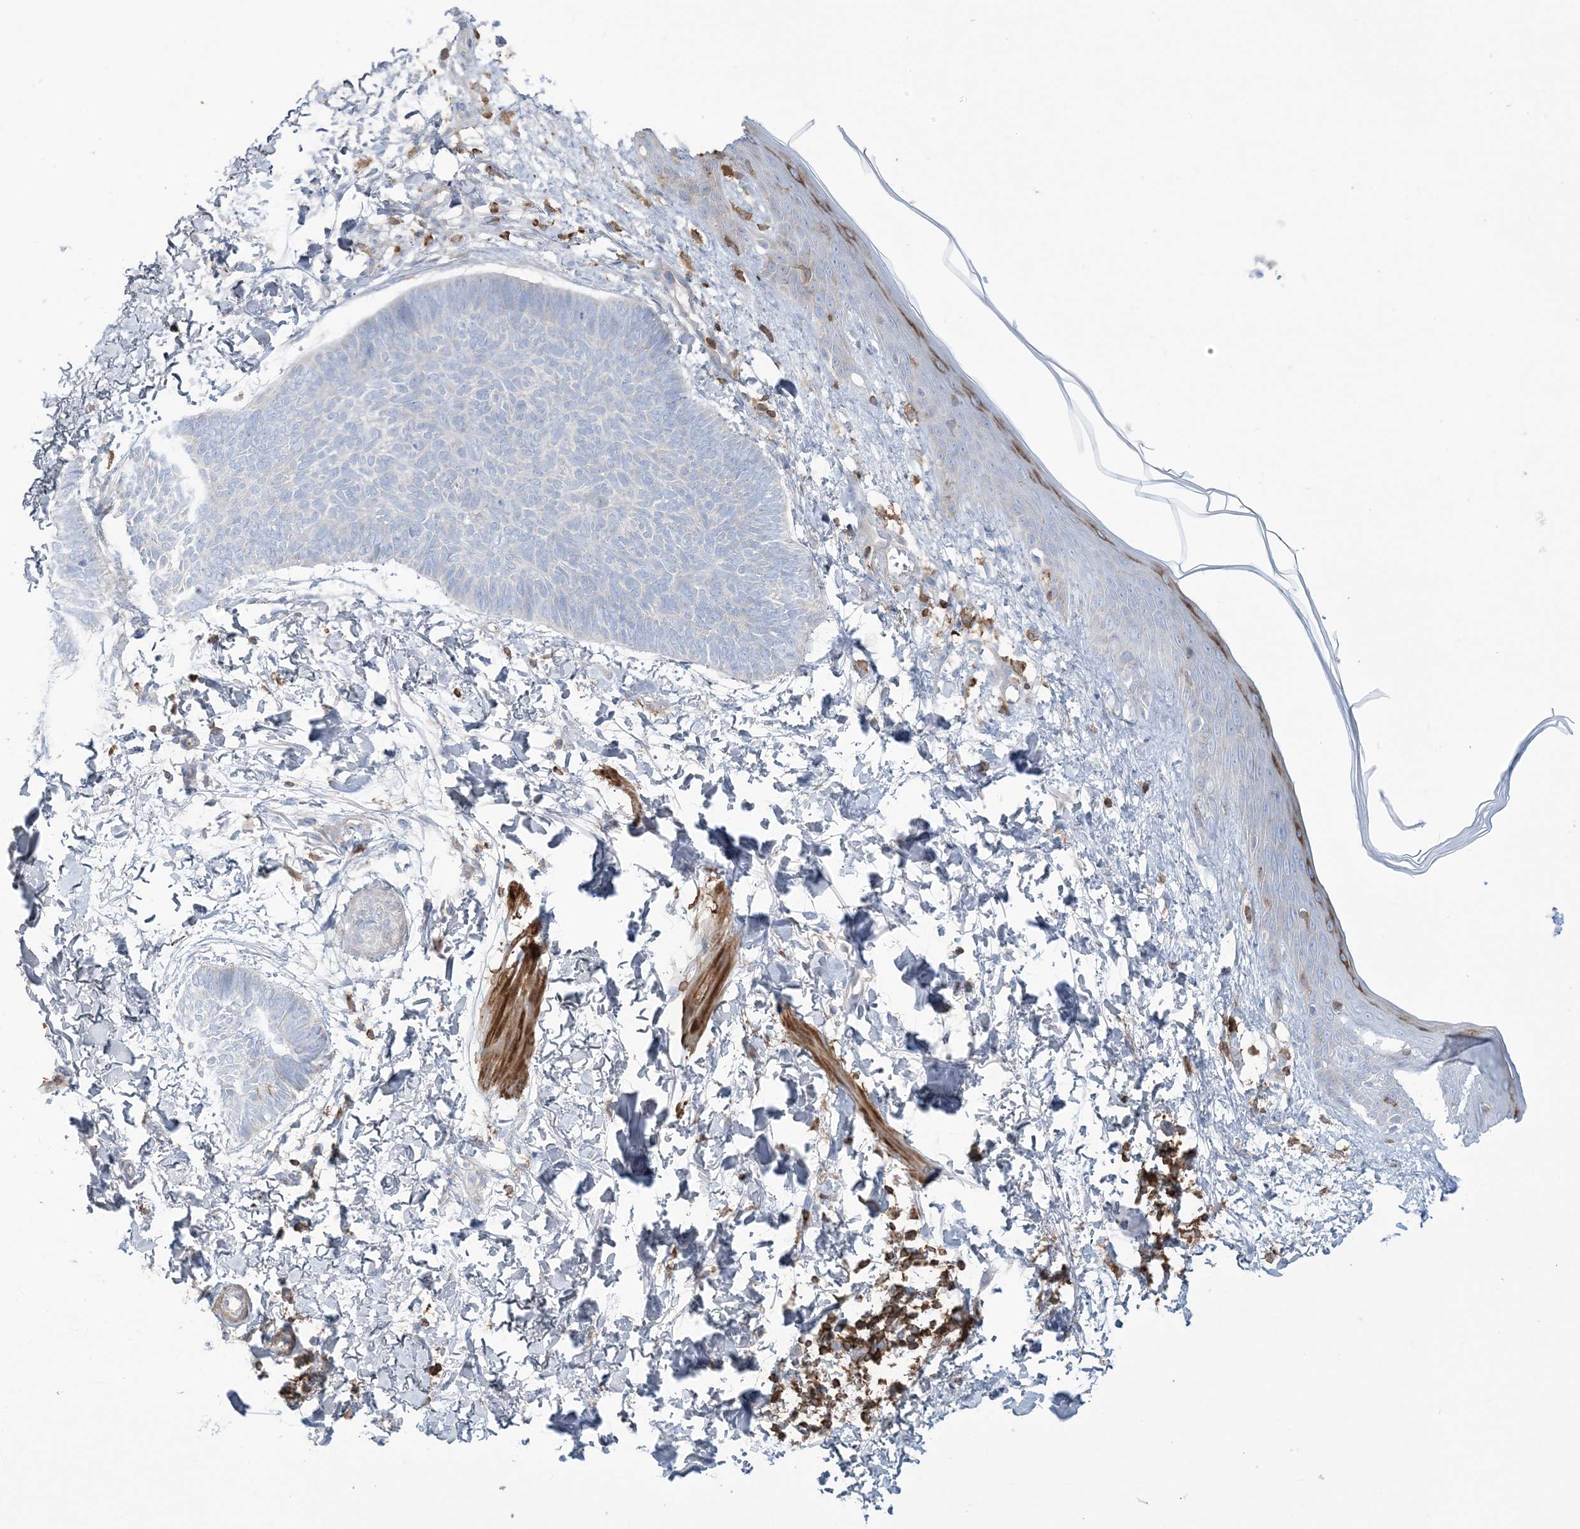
{"staining": {"intensity": "negative", "quantity": "none", "location": "none"}, "tissue": "skin cancer", "cell_type": "Tumor cells", "image_type": "cancer", "snomed": [{"axis": "morphology", "description": "Normal tissue, NOS"}, {"axis": "morphology", "description": "Basal cell carcinoma"}, {"axis": "topography", "description": "Skin"}], "caption": "The immunohistochemistry photomicrograph has no significant expression in tumor cells of skin cancer tissue.", "gene": "ARHGAP30", "patient": {"sex": "male", "age": 50}}